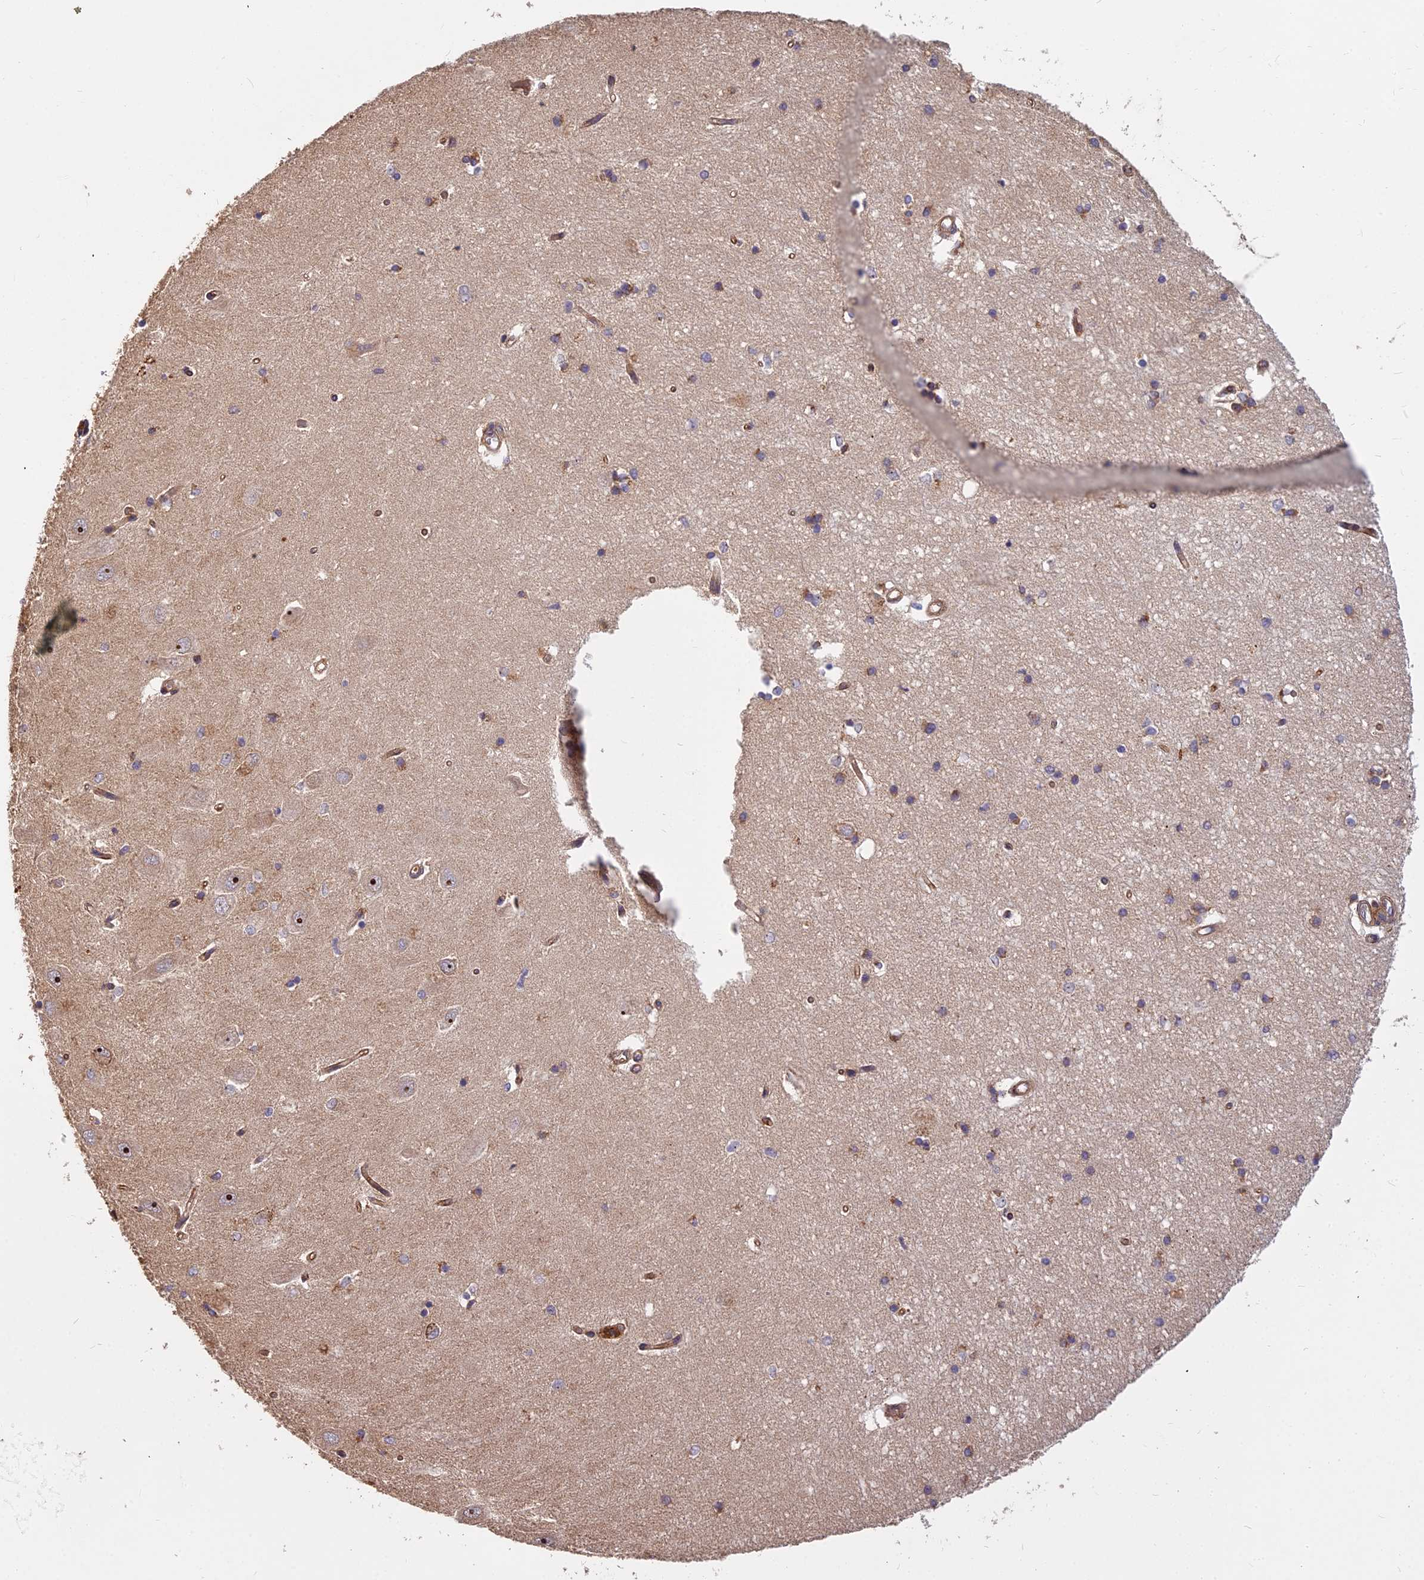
{"staining": {"intensity": "moderate", "quantity": "<25%", "location": "cytoplasmic/membranous"}, "tissue": "hippocampus", "cell_type": "Glial cells", "image_type": "normal", "snomed": [{"axis": "morphology", "description": "Normal tissue, NOS"}, {"axis": "topography", "description": "Hippocampus"}], "caption": "Immunohistochemical staining of benign hippocampus exhibits <25% levels of moderate cytoplasmic/membranous protein staining in approximately <25% of glial cells.", "gene": "TCEA3", "patient": {"sex": "male", "age": 45}}